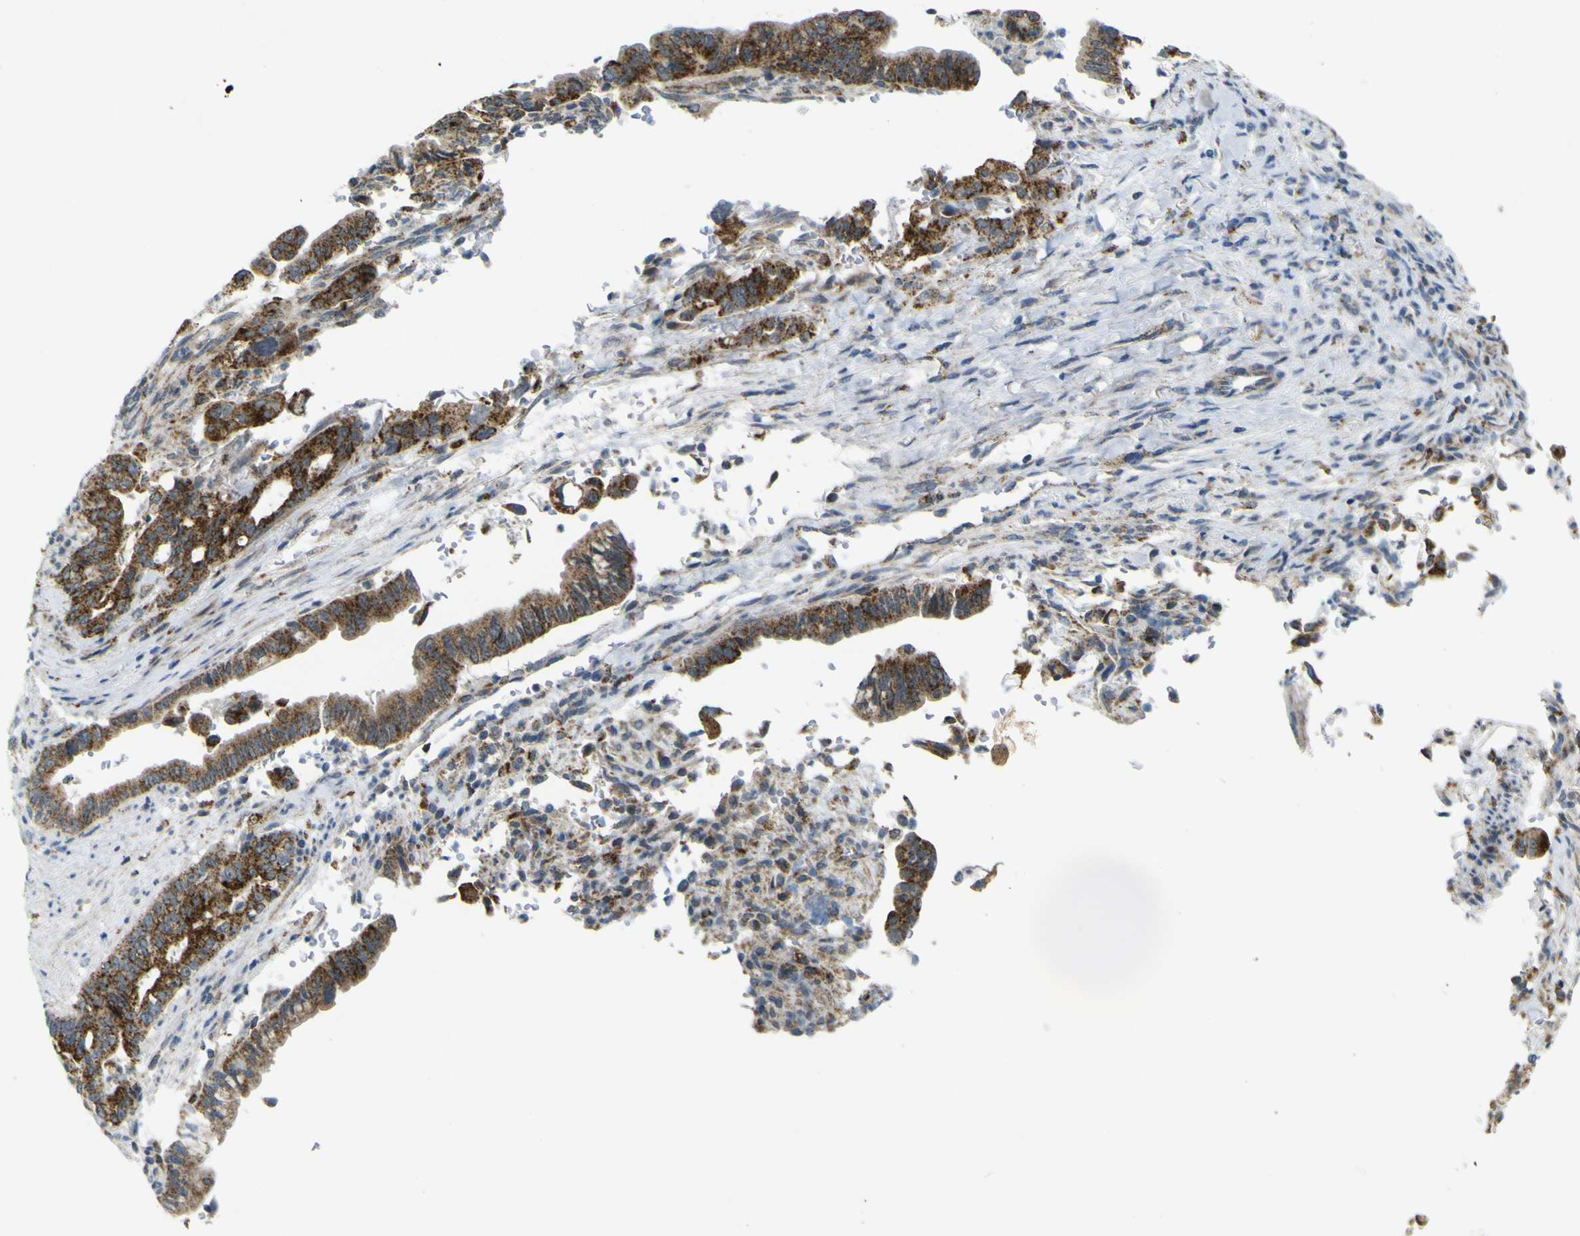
{"staining": {"intensity": "strong", "quantity": ">75%", "location": "cytoplasmic/membranous"}, "tissue": "pancreatic cancer", "cell_type": "Tumor cells", "image_type": "cancer", "snomed": [{"axis": "morphology", "description": "Adenocarcinoma, NOS"}, {"axis": "topography", "description": "Pancreas"}], "caption": "Pancreatic adenocarcinoma stained with a brown dye reveals strong cytoplasmic/membranous positive positivity in approximately >75% of tumor cells.", "gene": "ACBD5", "patient": {"sex": "male", "age": 70}}